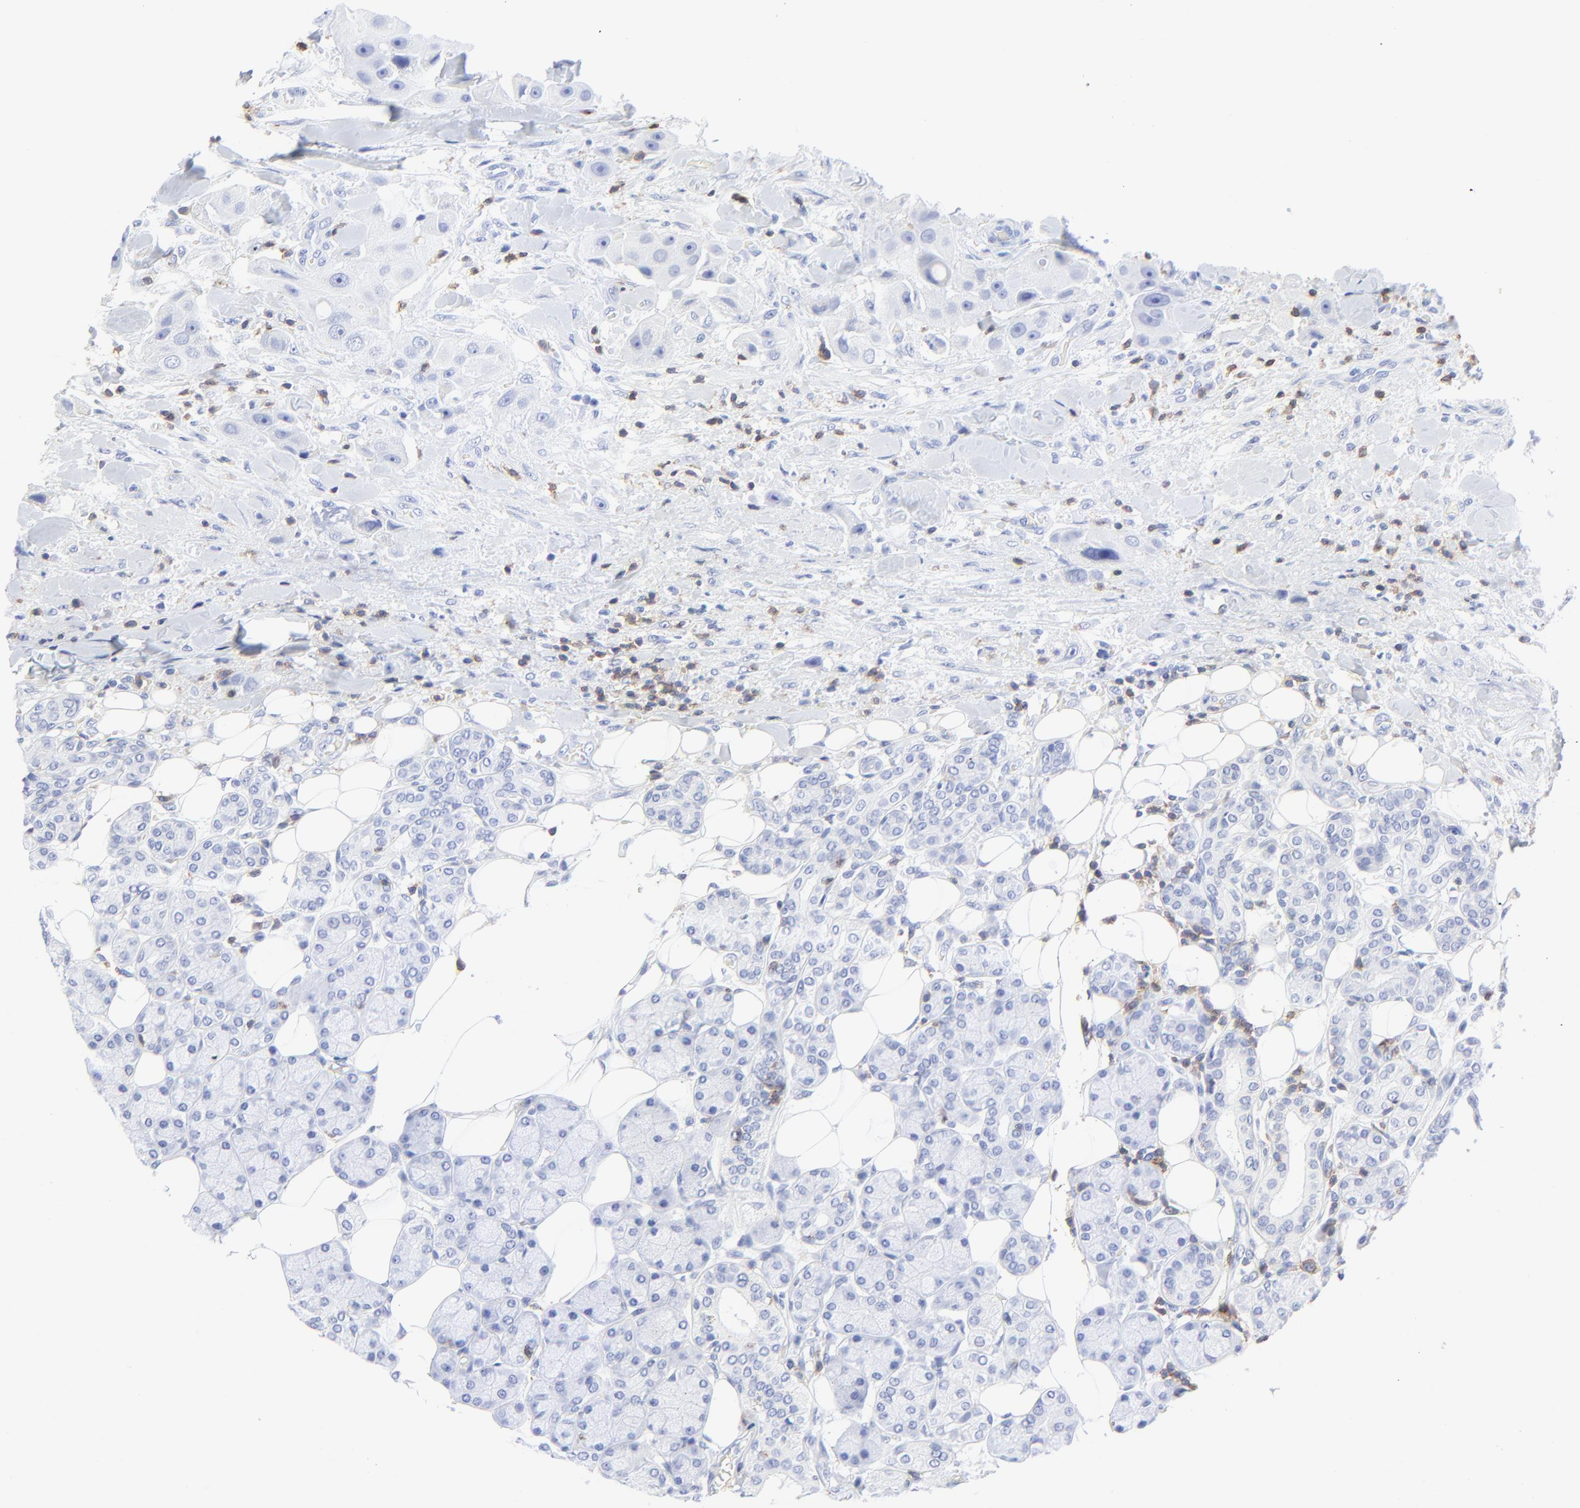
{"staining": {"intensity": "negative", "quantity": "none", "location": "none"}, "tissue": "head and neck cancer", "cell_type": "Tumor cells", "image_type": "cancer", "snomed": [{"axis": "morphology", "description": "Normal tissue, NOS"}, {"axis": "morphology", "description": "Adenocarcinoma, NOS"}, {"axis": "topography", "description": "Salivary gland"}, {"axis": "topography", "description": "Head-Neck"}], "caption": "Head and neck adenocarcinoma was stained to show a protein in brown. There is no significant expression in tumor cells.", "gene": "LCK", "patient": {"sex": "male", "age": 80}}